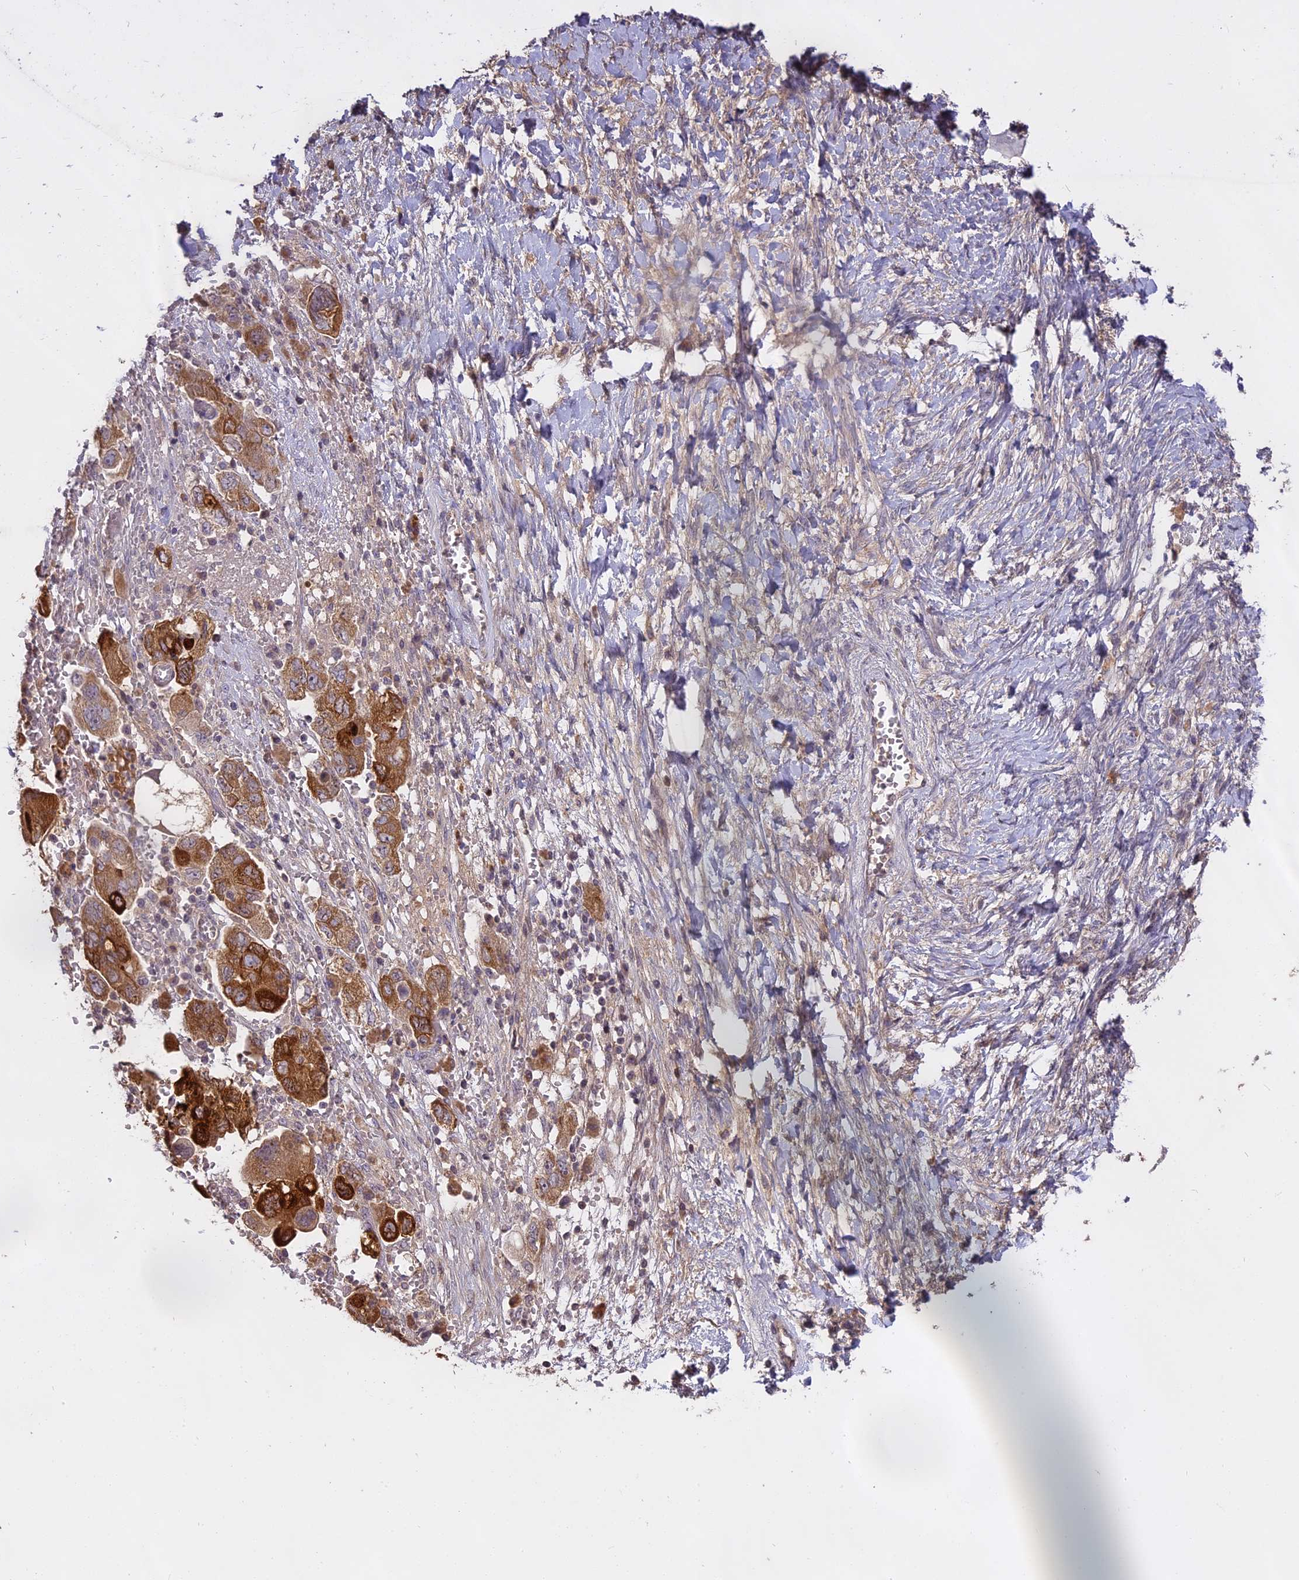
{"staining": {"intensity": "strong", "quantity": ">75%", "location": "cytoplasmic/membranous"}, "tissue": "ovarian cancer", "cell_type": "Tumor cells", "image_type": "cancer", "snomed": [{"axis": "morphology", "description": "Carcinoma, NOS"}, {"axis": "morphology", "description": "Cystadenocarcinoma, serous, NOS"}, {"axis": "topography", "description": "Ovary"}], "caption": "Immunohistochemistry (IHC) histopathology image of ovarian cancer (carcinoma) stained for a protein (brown), which exhibits high levels of strong cytoplasmic/membranous expression in about >75% of tumor cells.", "gene": "WFDC2", "patient": {"sex": "female", "age": 69}}